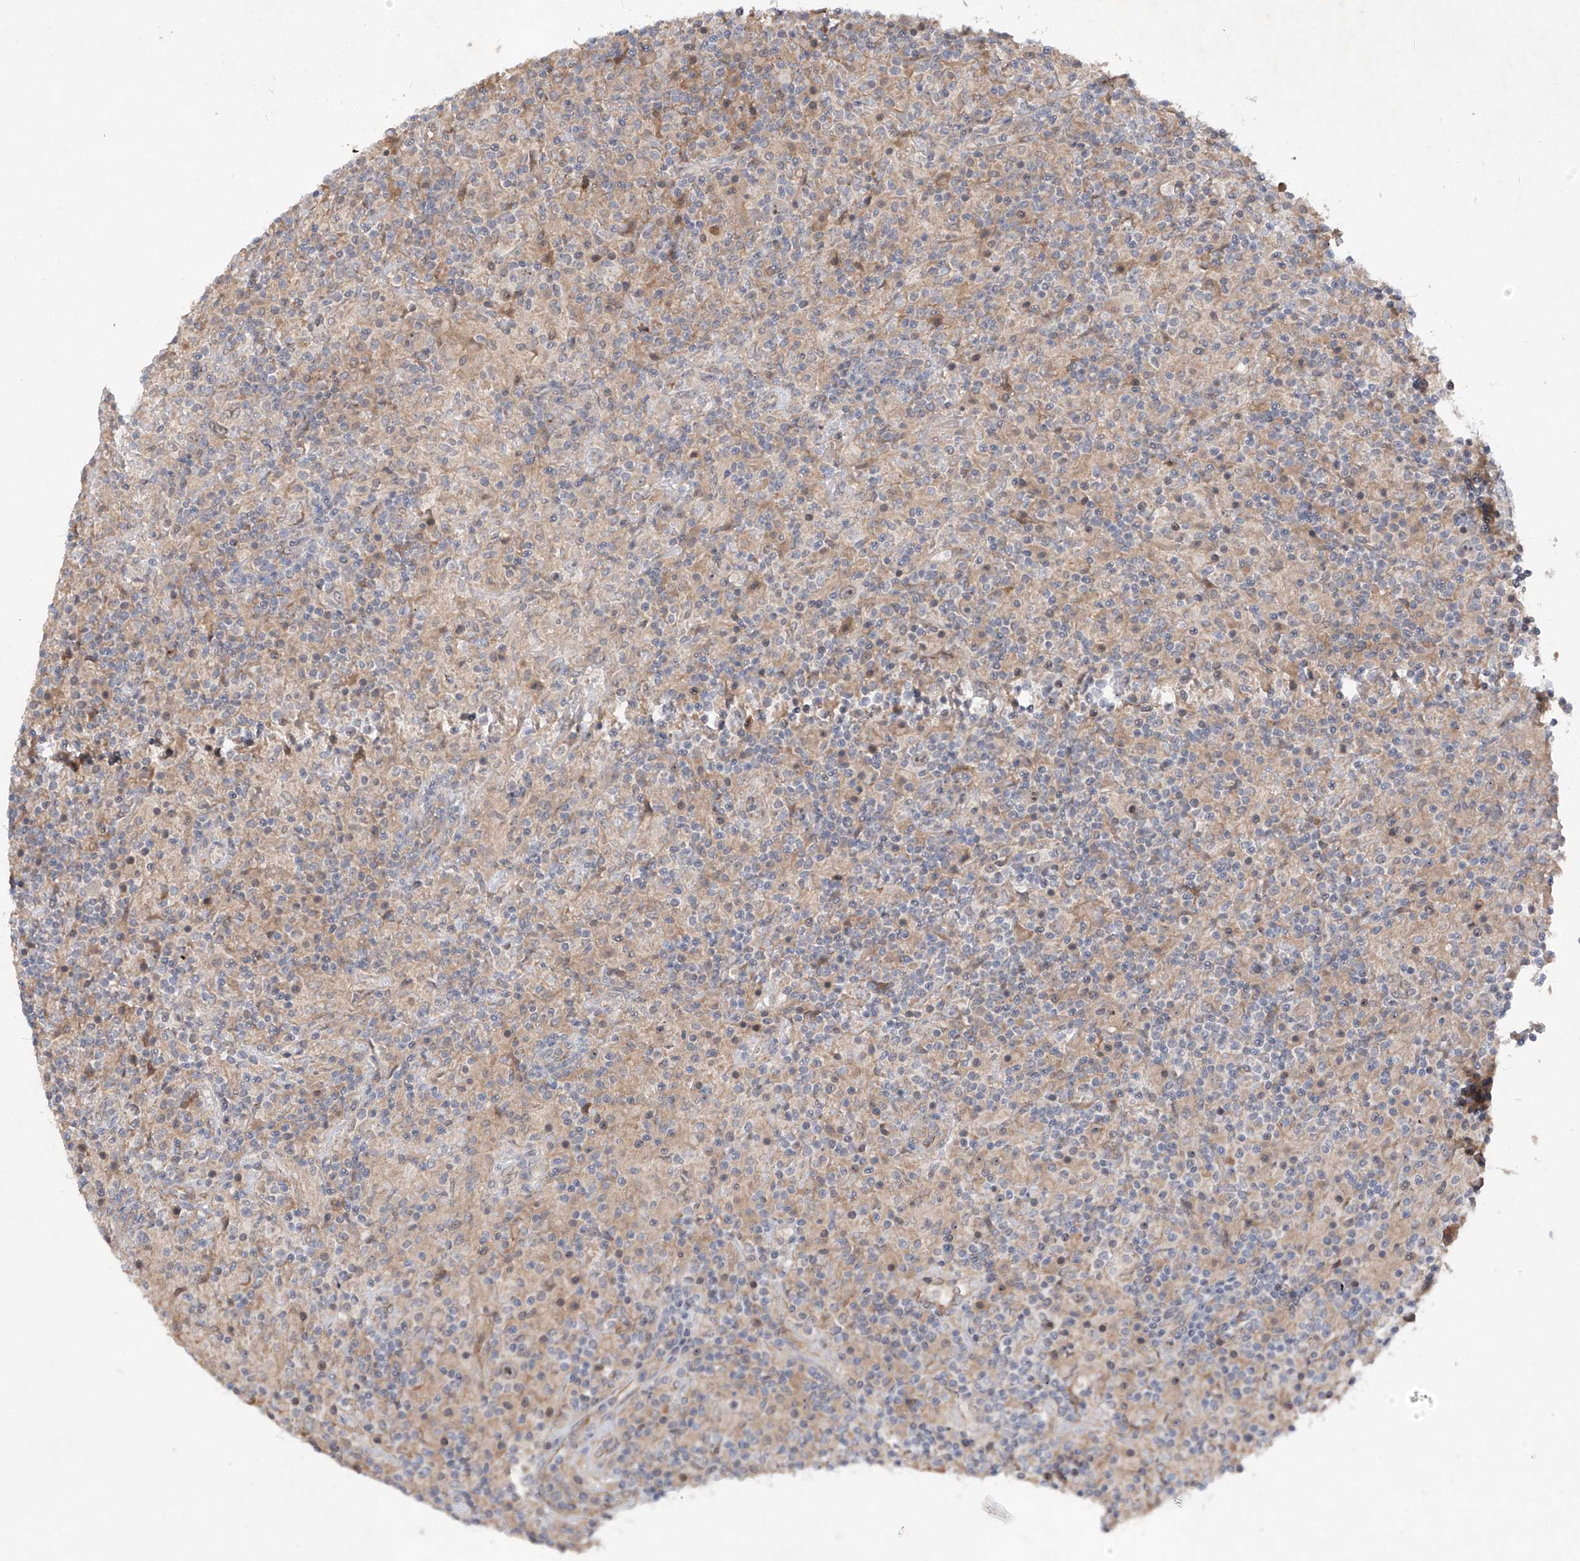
{"staining": {"intensity": "negative", "quantity": "none", "location": "none"}, "tissue": "lymphoma", "cell_type": "Tumor cells", "image_type": "cancer", "snomed": [{"axis": "morphology", "description": "Hodgkin's disease, NOS"}, {"axis": "topography", "description": "Lymph node"}], "caption": "Immunohistochemistry of lymphoma exhibits no expression in tumor cells.", "gene": "FAM135A", "patient": {"sex": "male", "age": 70}}